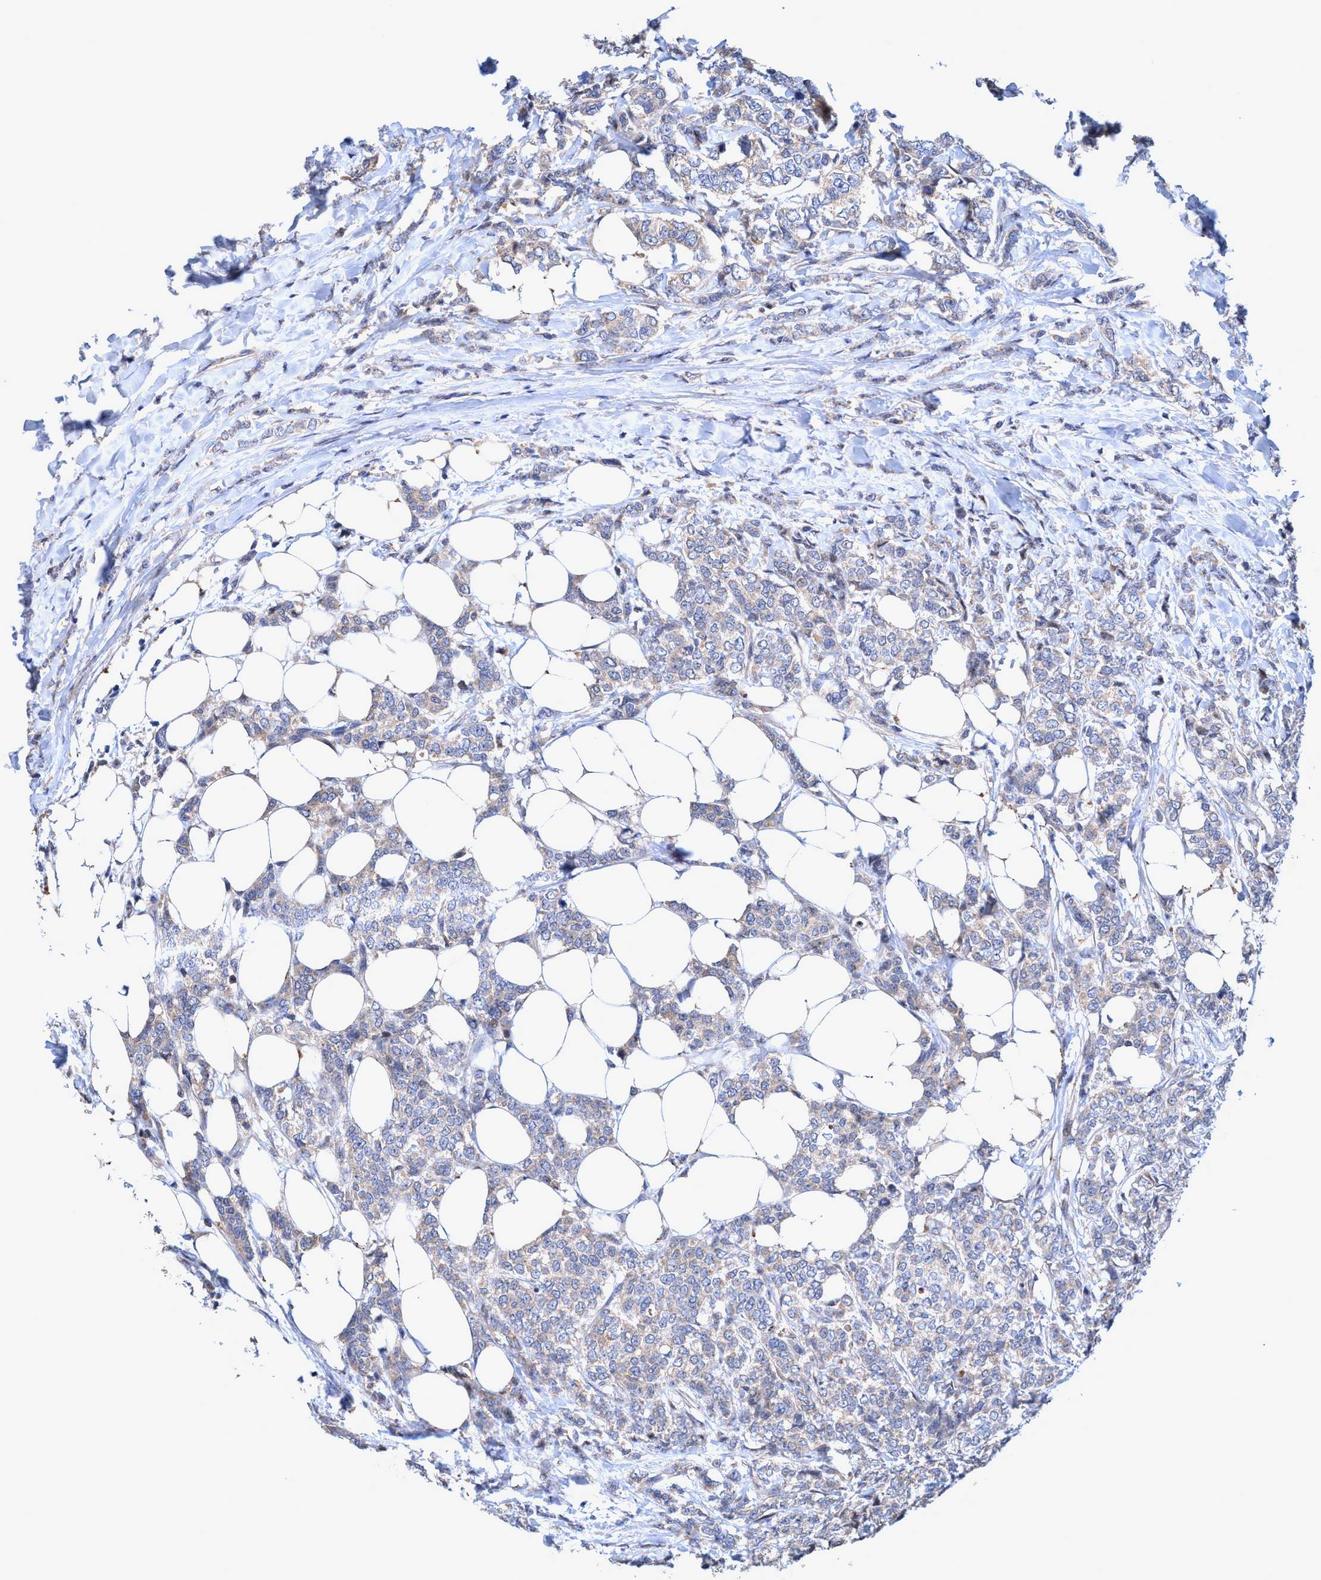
{"staining": {"intensity": "weak", "quantity": "<25%", "location": "cytoplasmic/membranous"}, "tissue": "breast cancer", "cell_type": "Tumor cells", "image_type": "cancer", "snomed": [{"axis": "morphology", "description": "Lobular carcinoma"}, {"axis": "topography", "description": "Skin"}, {"axis": "topography", "description": "Breast"}], "caption": "High magnification brightfield microscopy of breast cancer (lobular carcinoma) stained with DAB (brown) and counterstained with hematoxylin (blue): tumor cells show no significant staining. (Stains: DAB (3,3'-diaminobenzidine) immunohistochemistry (IHC) with hematoxylin counter stain, Microscopy: brightfield microscopy at high magnification).", "gene": "ZNF677", "patient": {"sex": "female", "age": 46}}